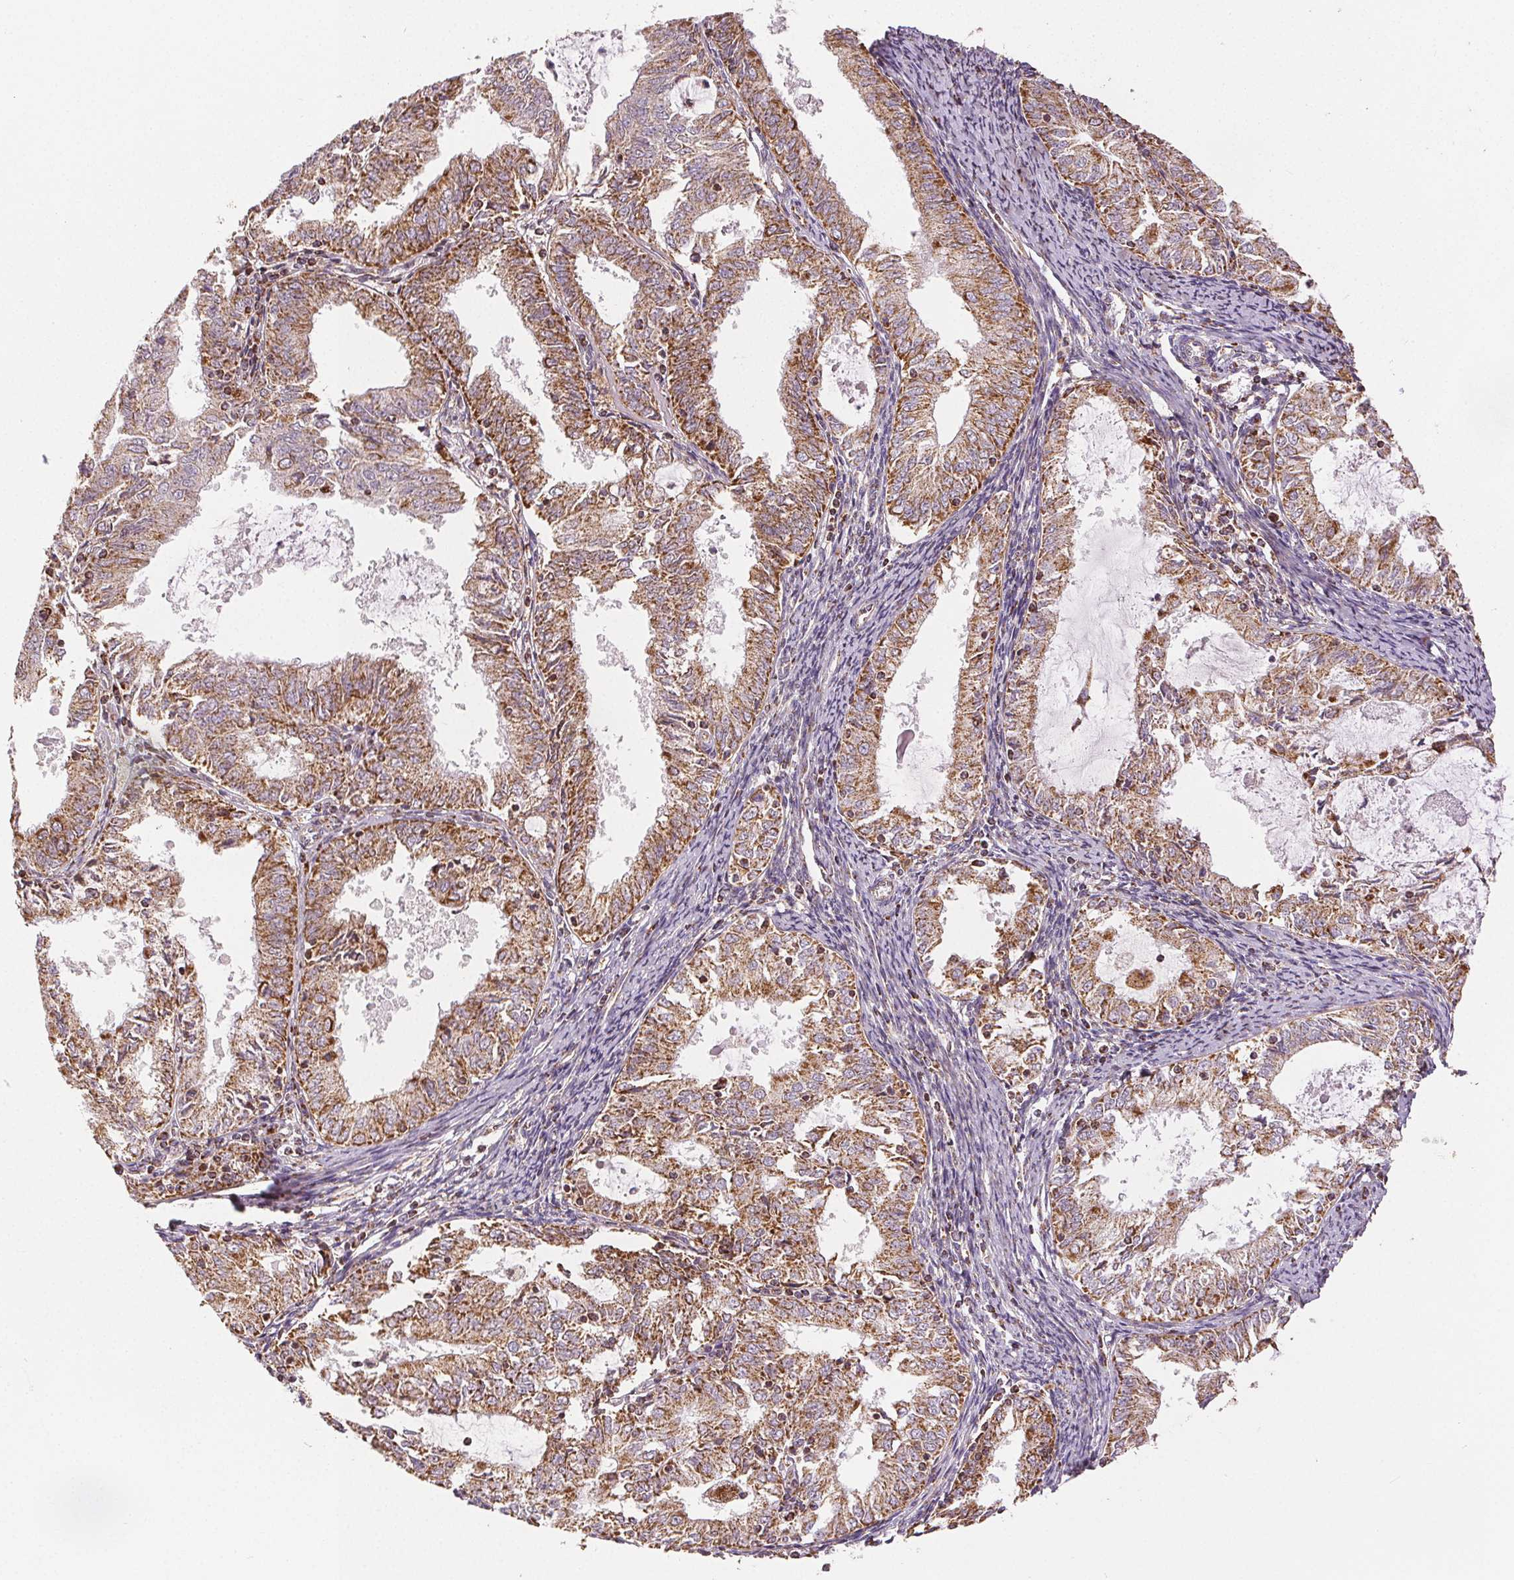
{"staining": {"intensity": "moderate", "quantity": ">75%", "location": "cytoplasmic/membranous"}, "tissue": "endometrial cancer", "cell_type": "Tumor cells", "image_type": "cancer", "snomed": [{"axis": "morphology", "description": "Adenocarcinoma, NOS"}, {"axis": "topography", "description": "Endometrium"}], "caption": "The histopathology image shows a brown stain indicating the presence of a protein in the cytoplasmic/membranous of tumor cells in endometrial cancer.", "gene": "SDHB", "patient": {"sex": "female", "age": 57}}